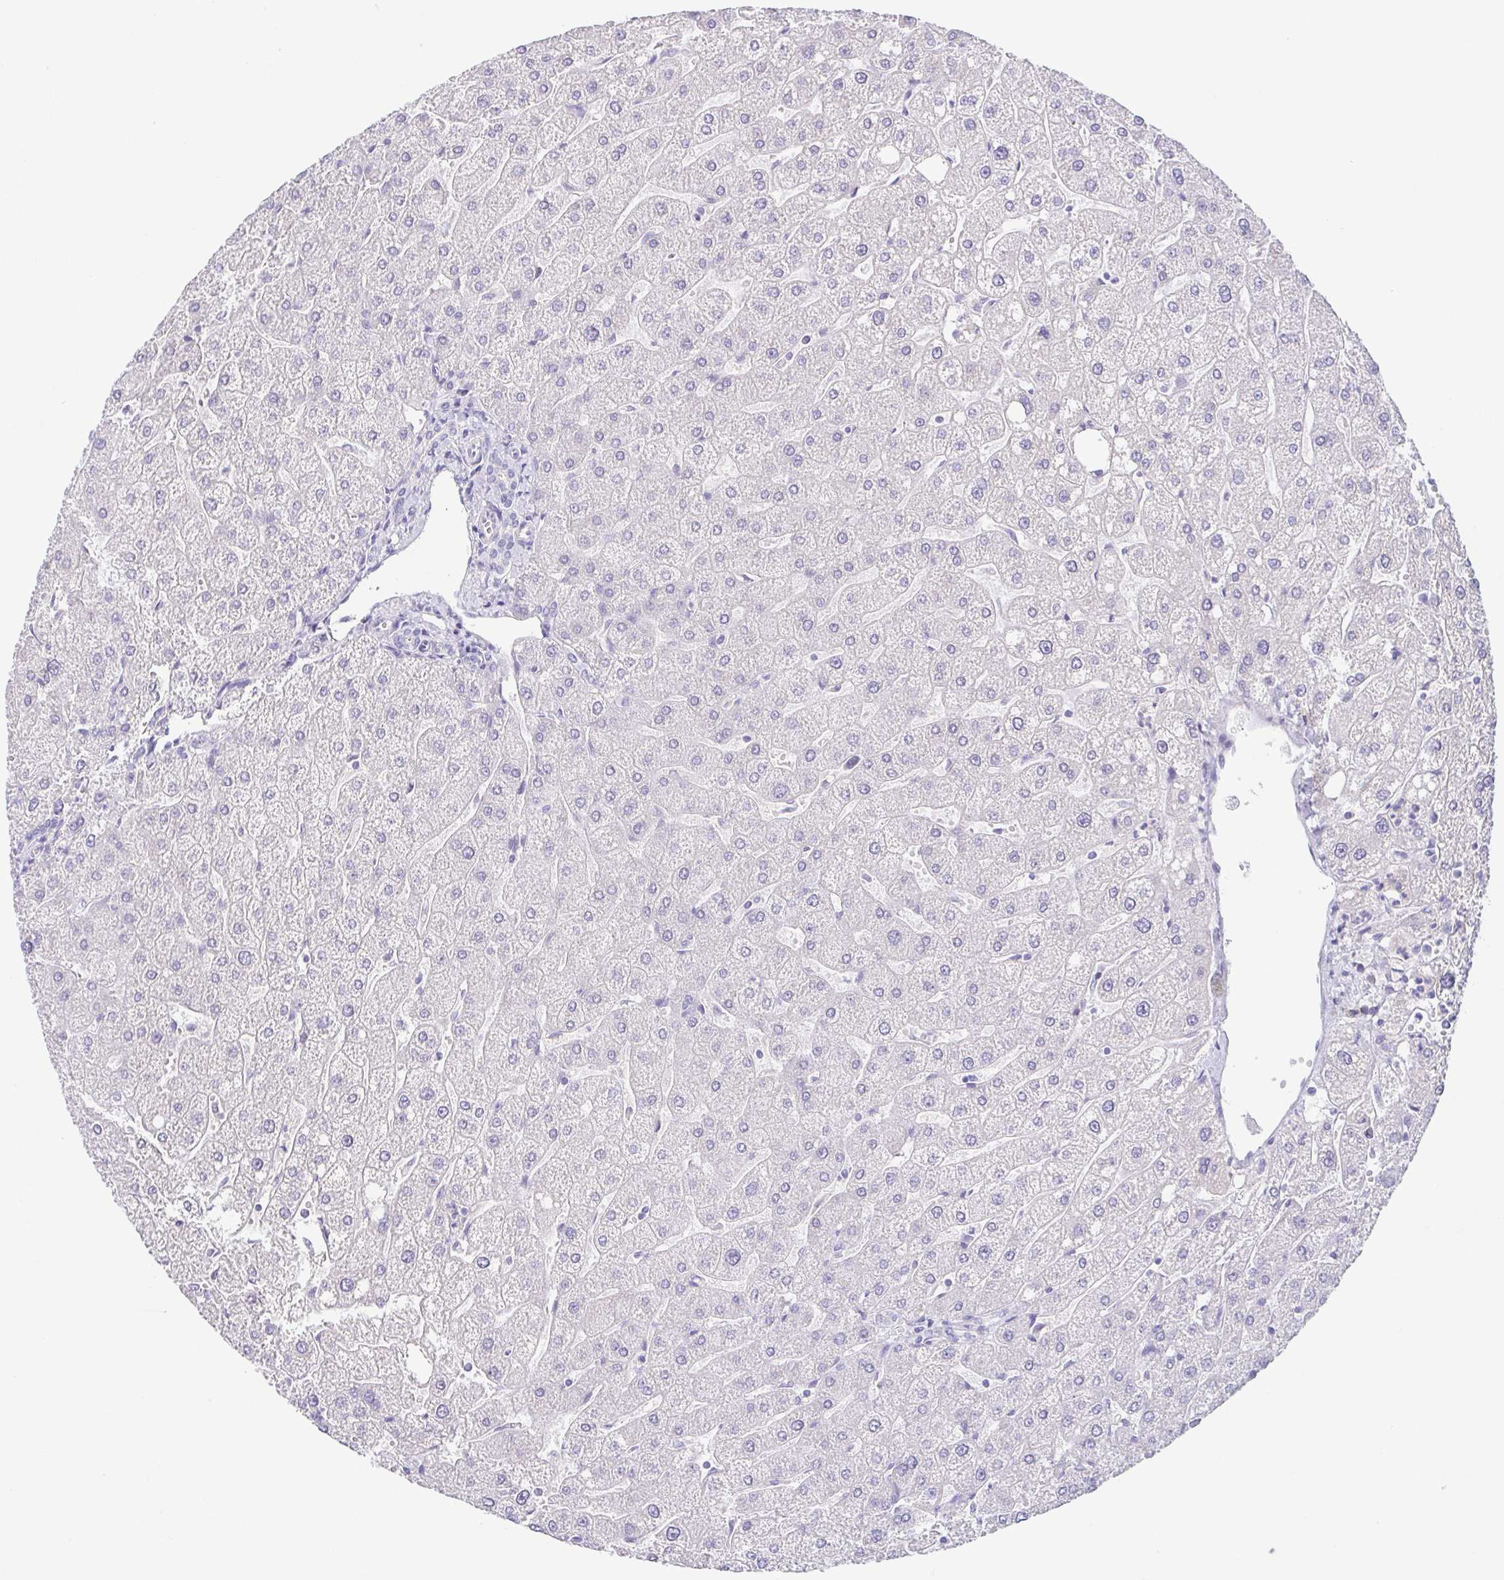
{"staining": {"intensity": "negative", "quantity": "none", "location": "none"}, "tissue": "liver", "cell_type": "Cholangiocytes", "image_type": "normal", "snomed": [{"axis": "morphology", "description": "Normal tissue, NOS"}, {"axis": "topography", "description": "Liver"}], "caption": "Liver stained for a protein using IHC reveals no expression cholangiocytes.", "gene": "KRTDAP", "patient": {"sex": "male", "age": 67}}